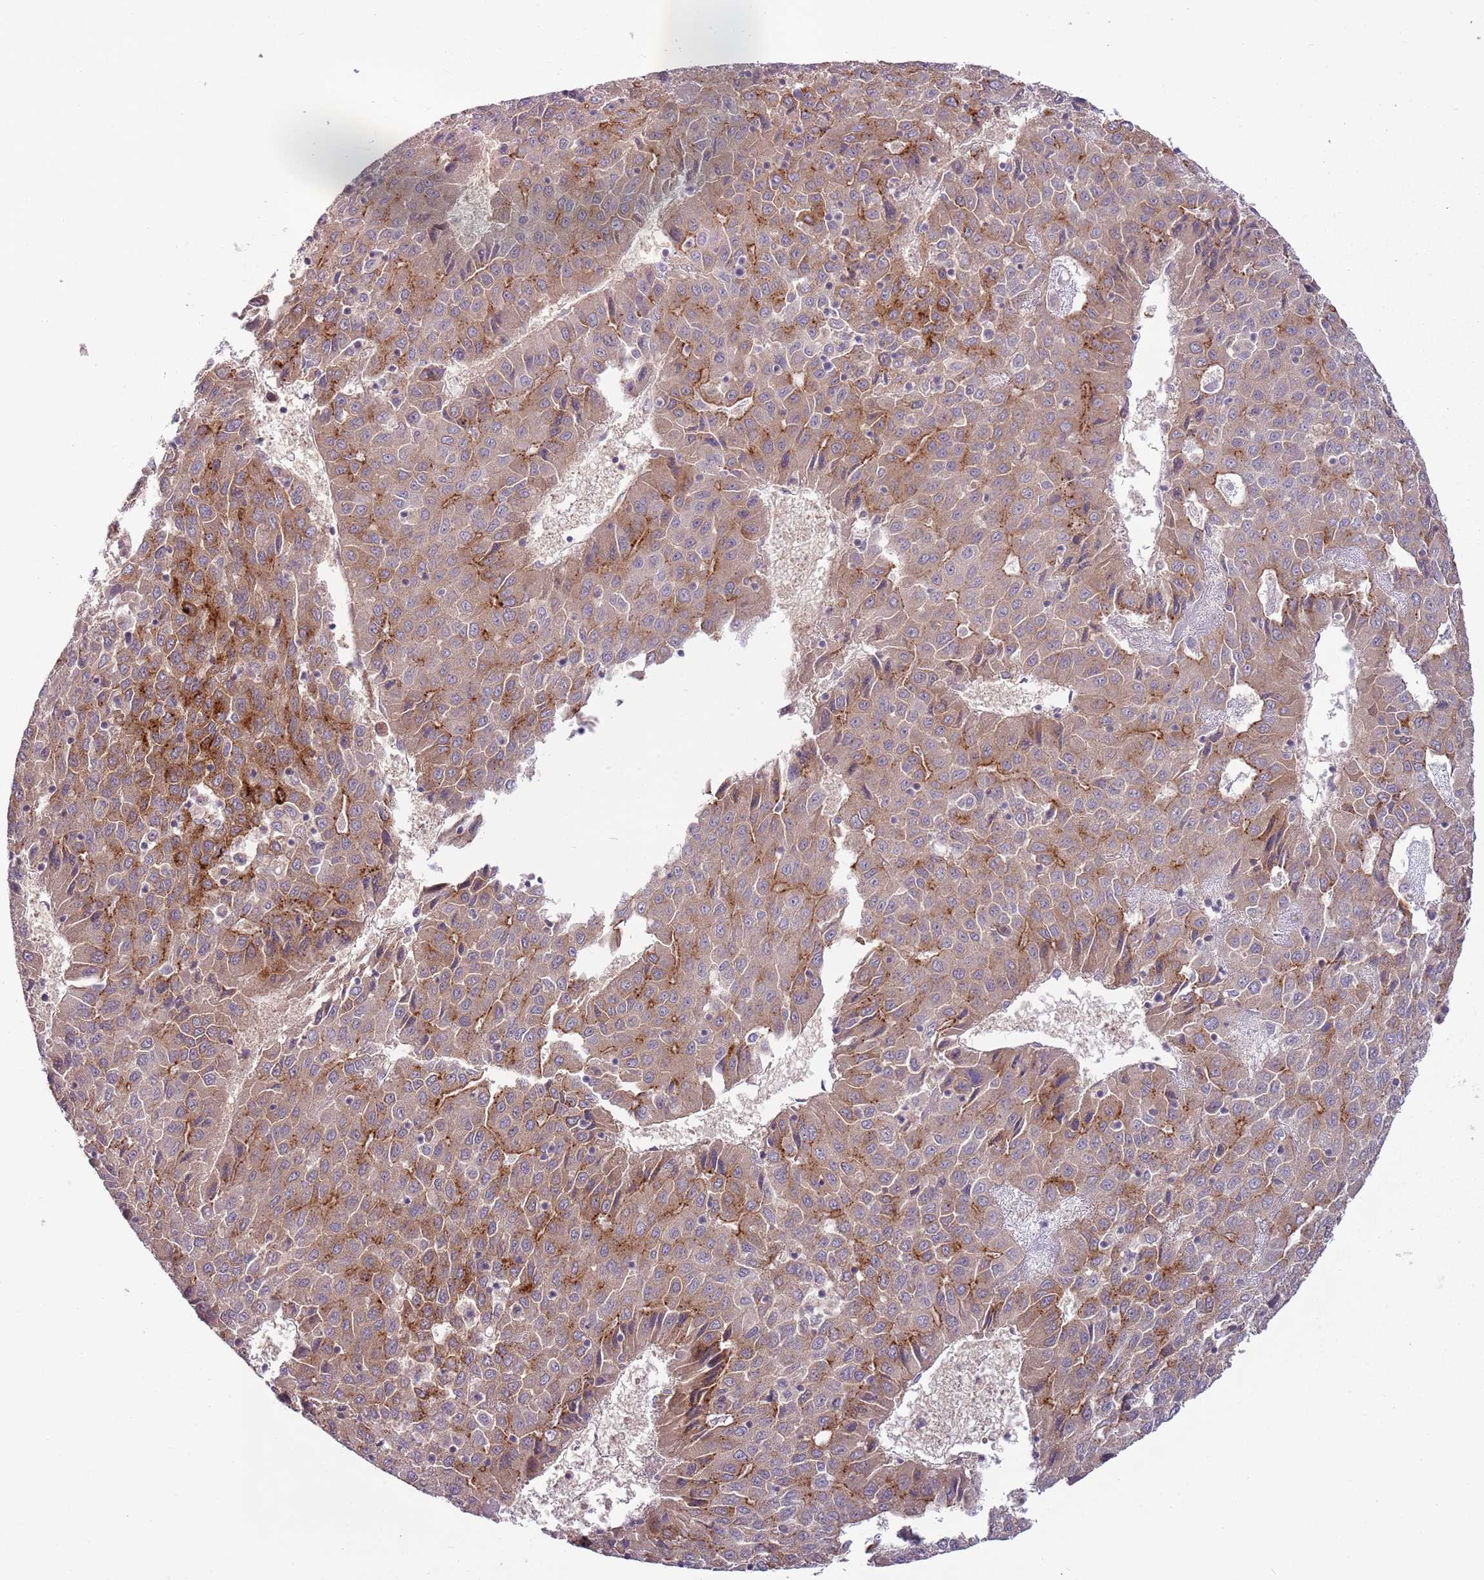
{"staining": {"intensity": "moderate", "quantity": ">75%", "location": "cytoplasmic/membranous"}, "tissue": "liver cancer", "cell_type": "Tumor cells", "image_type": "cancer", "snomed": [{"axis": "morphology", "description": "Carcinoma, Hepatocellular, NOS"}, {"axis": "topography", "description": "Liver"}], "caption": "Liver cancer (hepatocellular carcinoma) stained for a protein reveals moderate cytoplasmic/membranous positivity in tumor cells. (DAB (3,3'-diaminobenzidine) IHC with brightfield microscopy, high magnification).", "gene": "RNF128", "patient": {"sex": "female", "age": 53}}